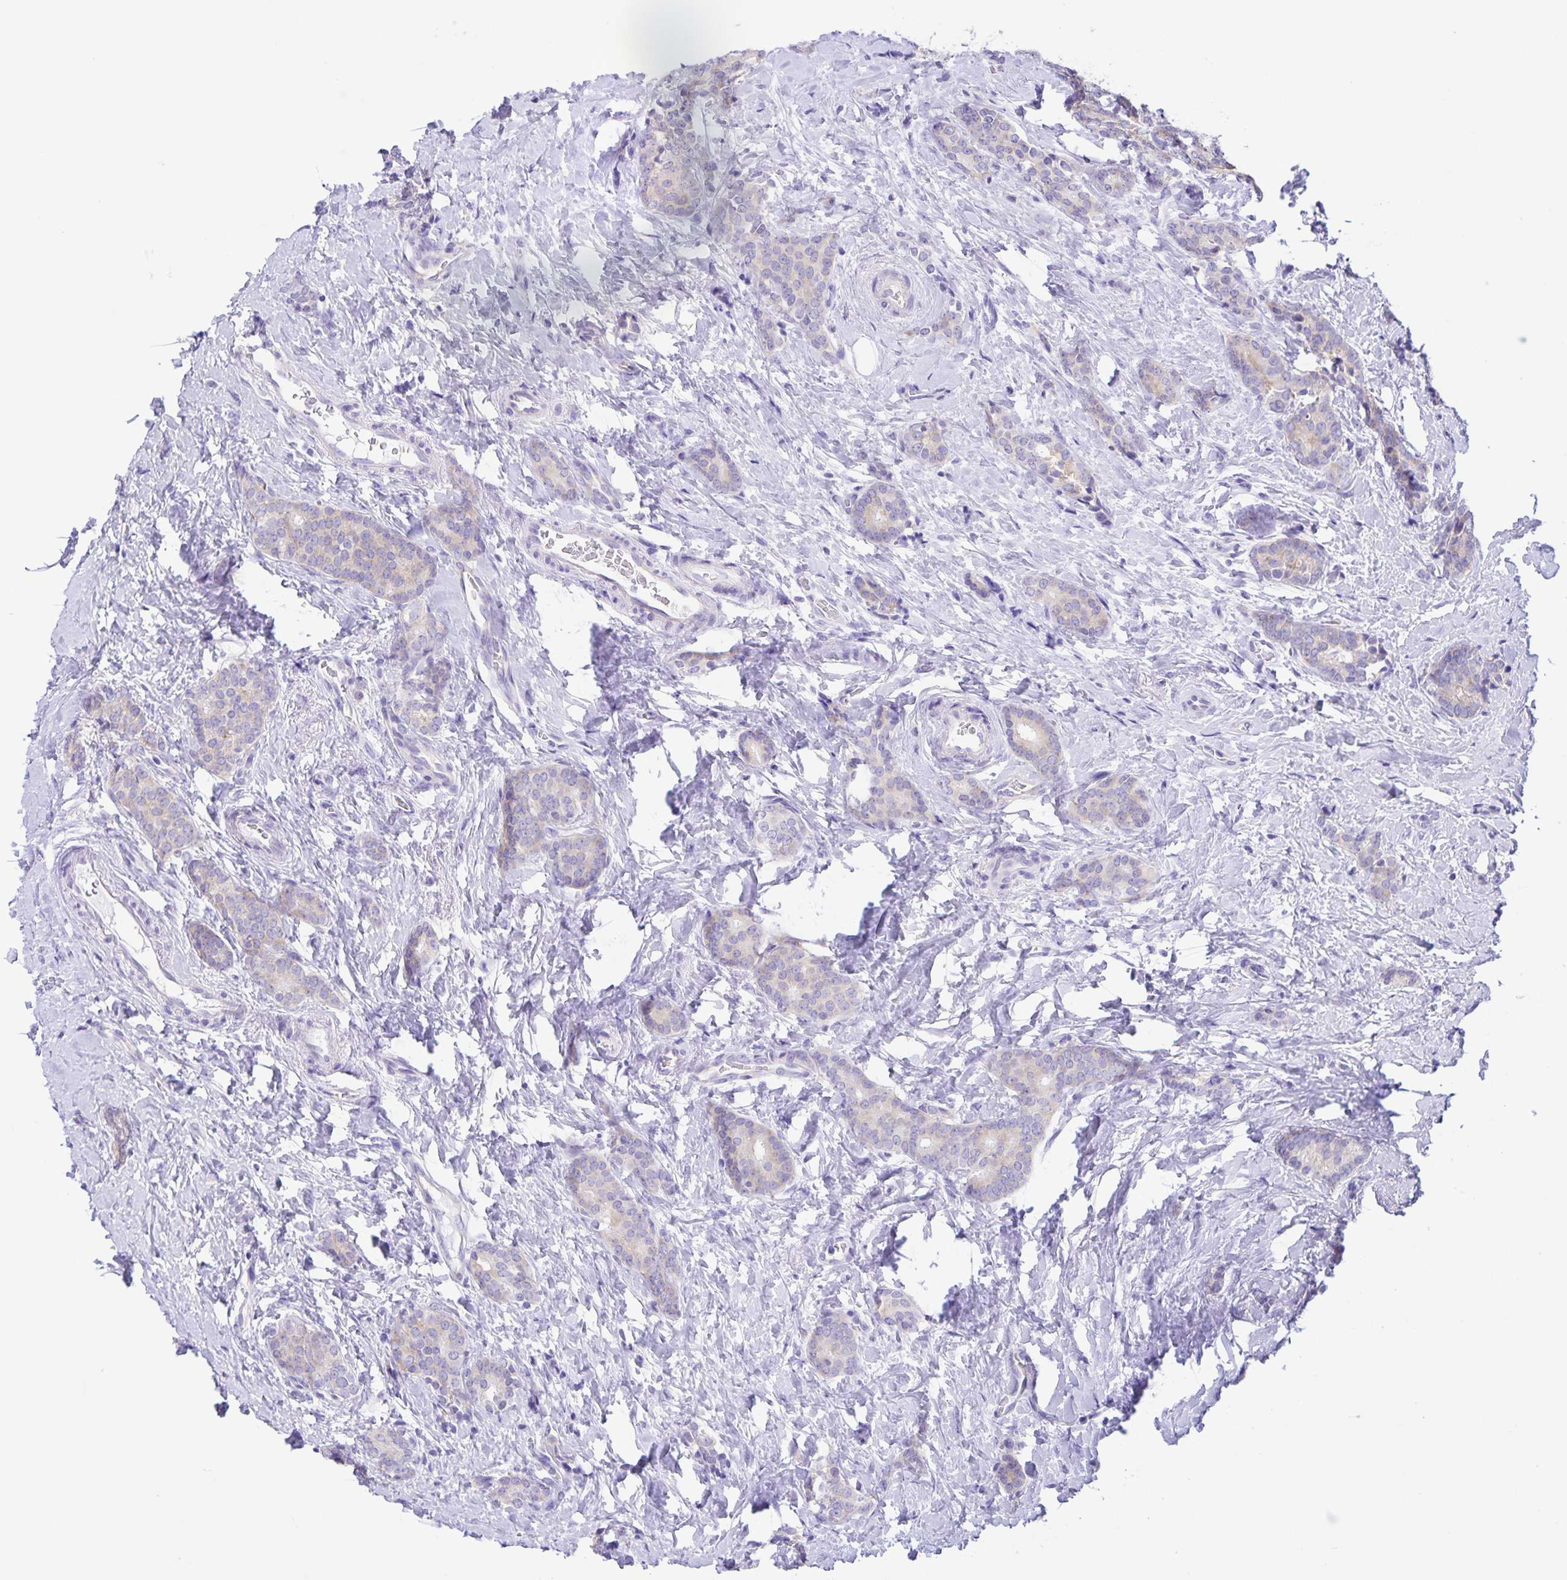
{"staining": {"intensity": "weak", "quantity": "<25%", "location": "cytoplasmic/membranous"}, "tissue": "breast cancer", "cell_type": "Tumor cells", "image_type": "cancer", "snomed": [{"axis": "morphology", "description": "Normal tissue, NOS"}, {"axis": "morphology", "description": "Duct carcinoma"}, {"axis": "topography", "description": "Breast"}], "caption": "Histopathology image shows no significant protein staining in tumor cells of breast cancer (invasive ductal carcinoma).", "gene": "CAPSL", "patient": {"sex": "female", "age": 77}}